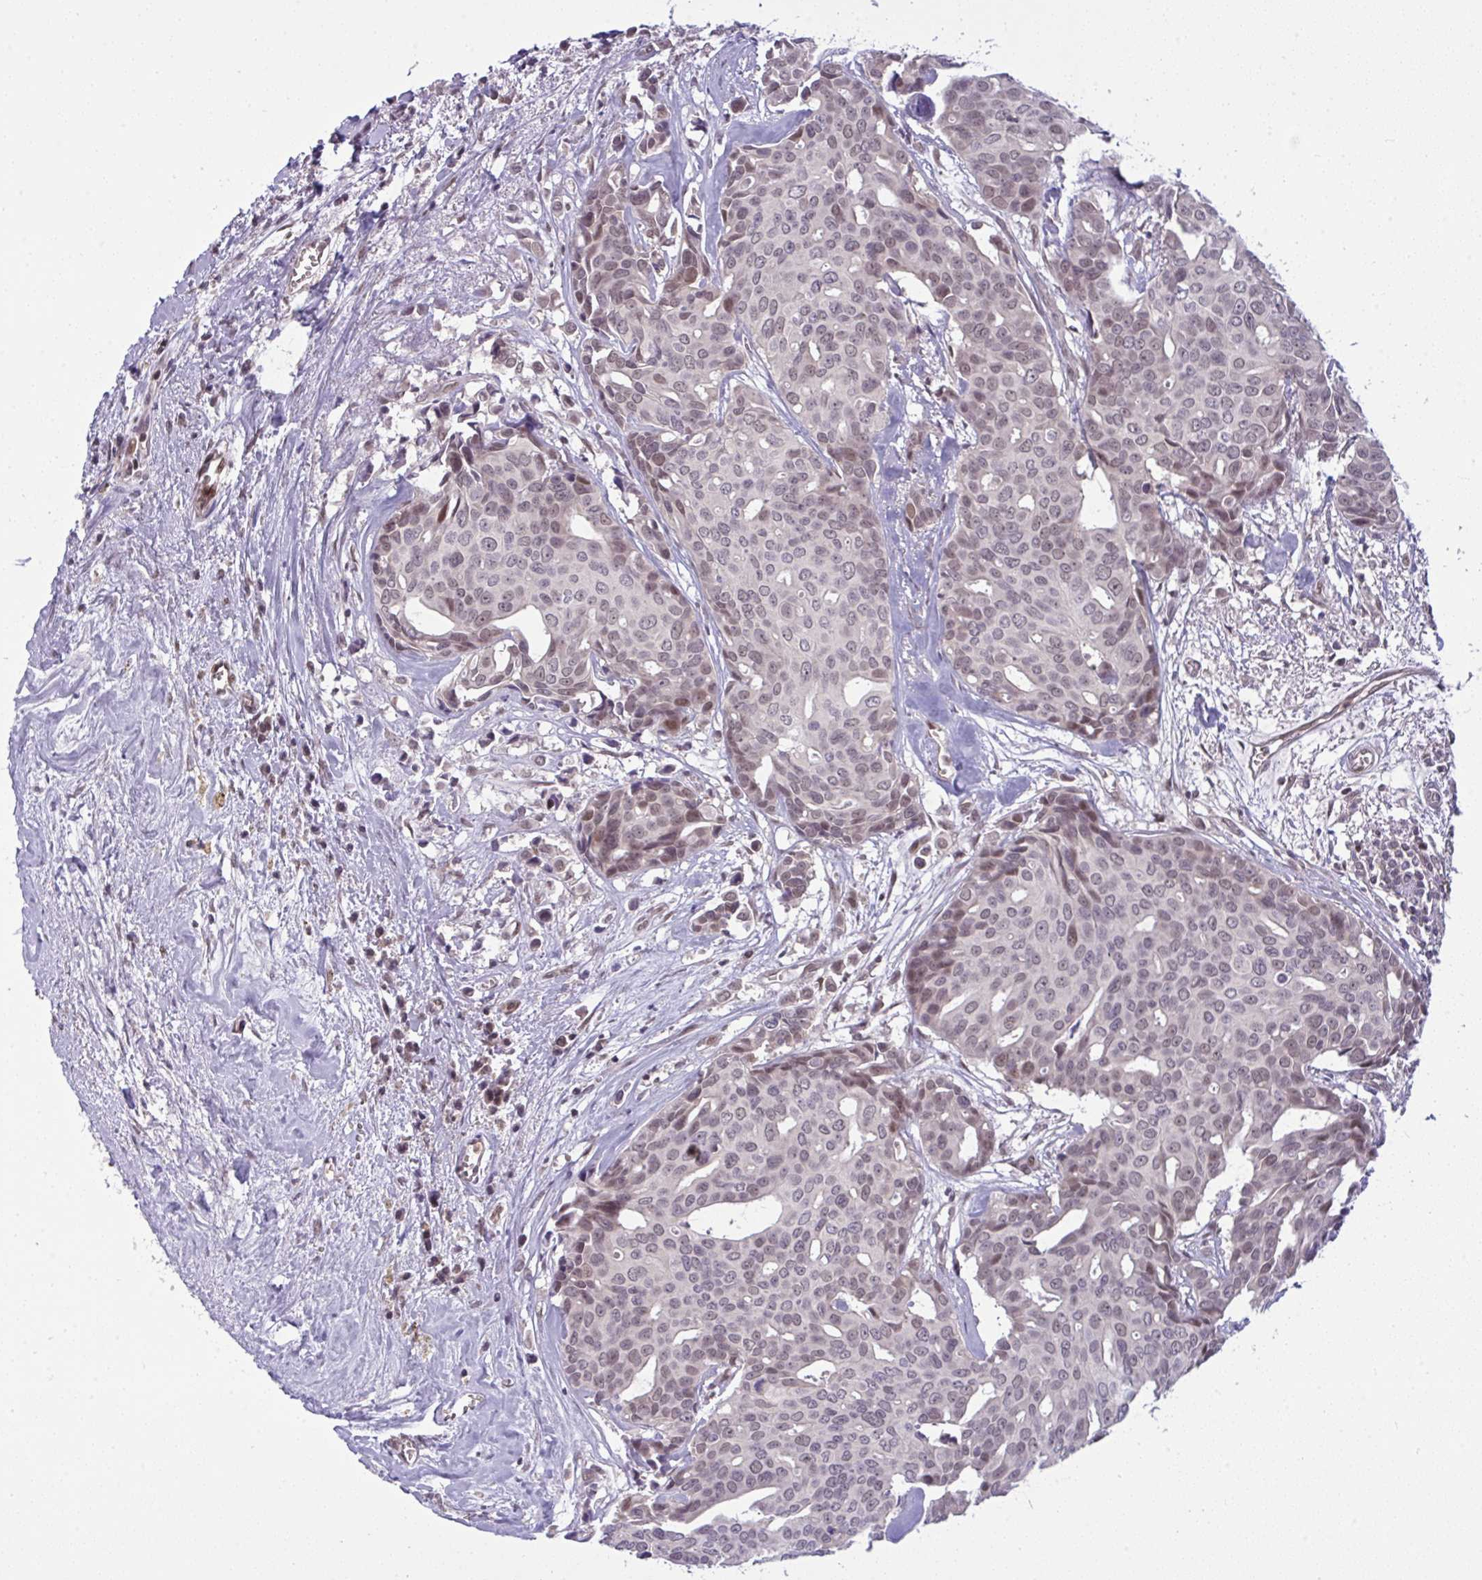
{"staining": {"intensity": "weak", "quantity": ">75%", "location": "nuclear"}, "tissue": "breast cancer", "cell_type": "Tumor cells", "image_type": "cancer", "snomed": [{"axis": "morphology", "description": "Duct carcinoma"}, {"axis": "topography", "description": "Breast"}], "caption": "This micrograph exhibits immunohistochemistry (IHC) staining of human breast intraductal carcinoma, with low weak nuclear staining in approximately >75% of tumor cells.", "gene": "KLF2", "patient": {"sex": "female", "age": 54}}